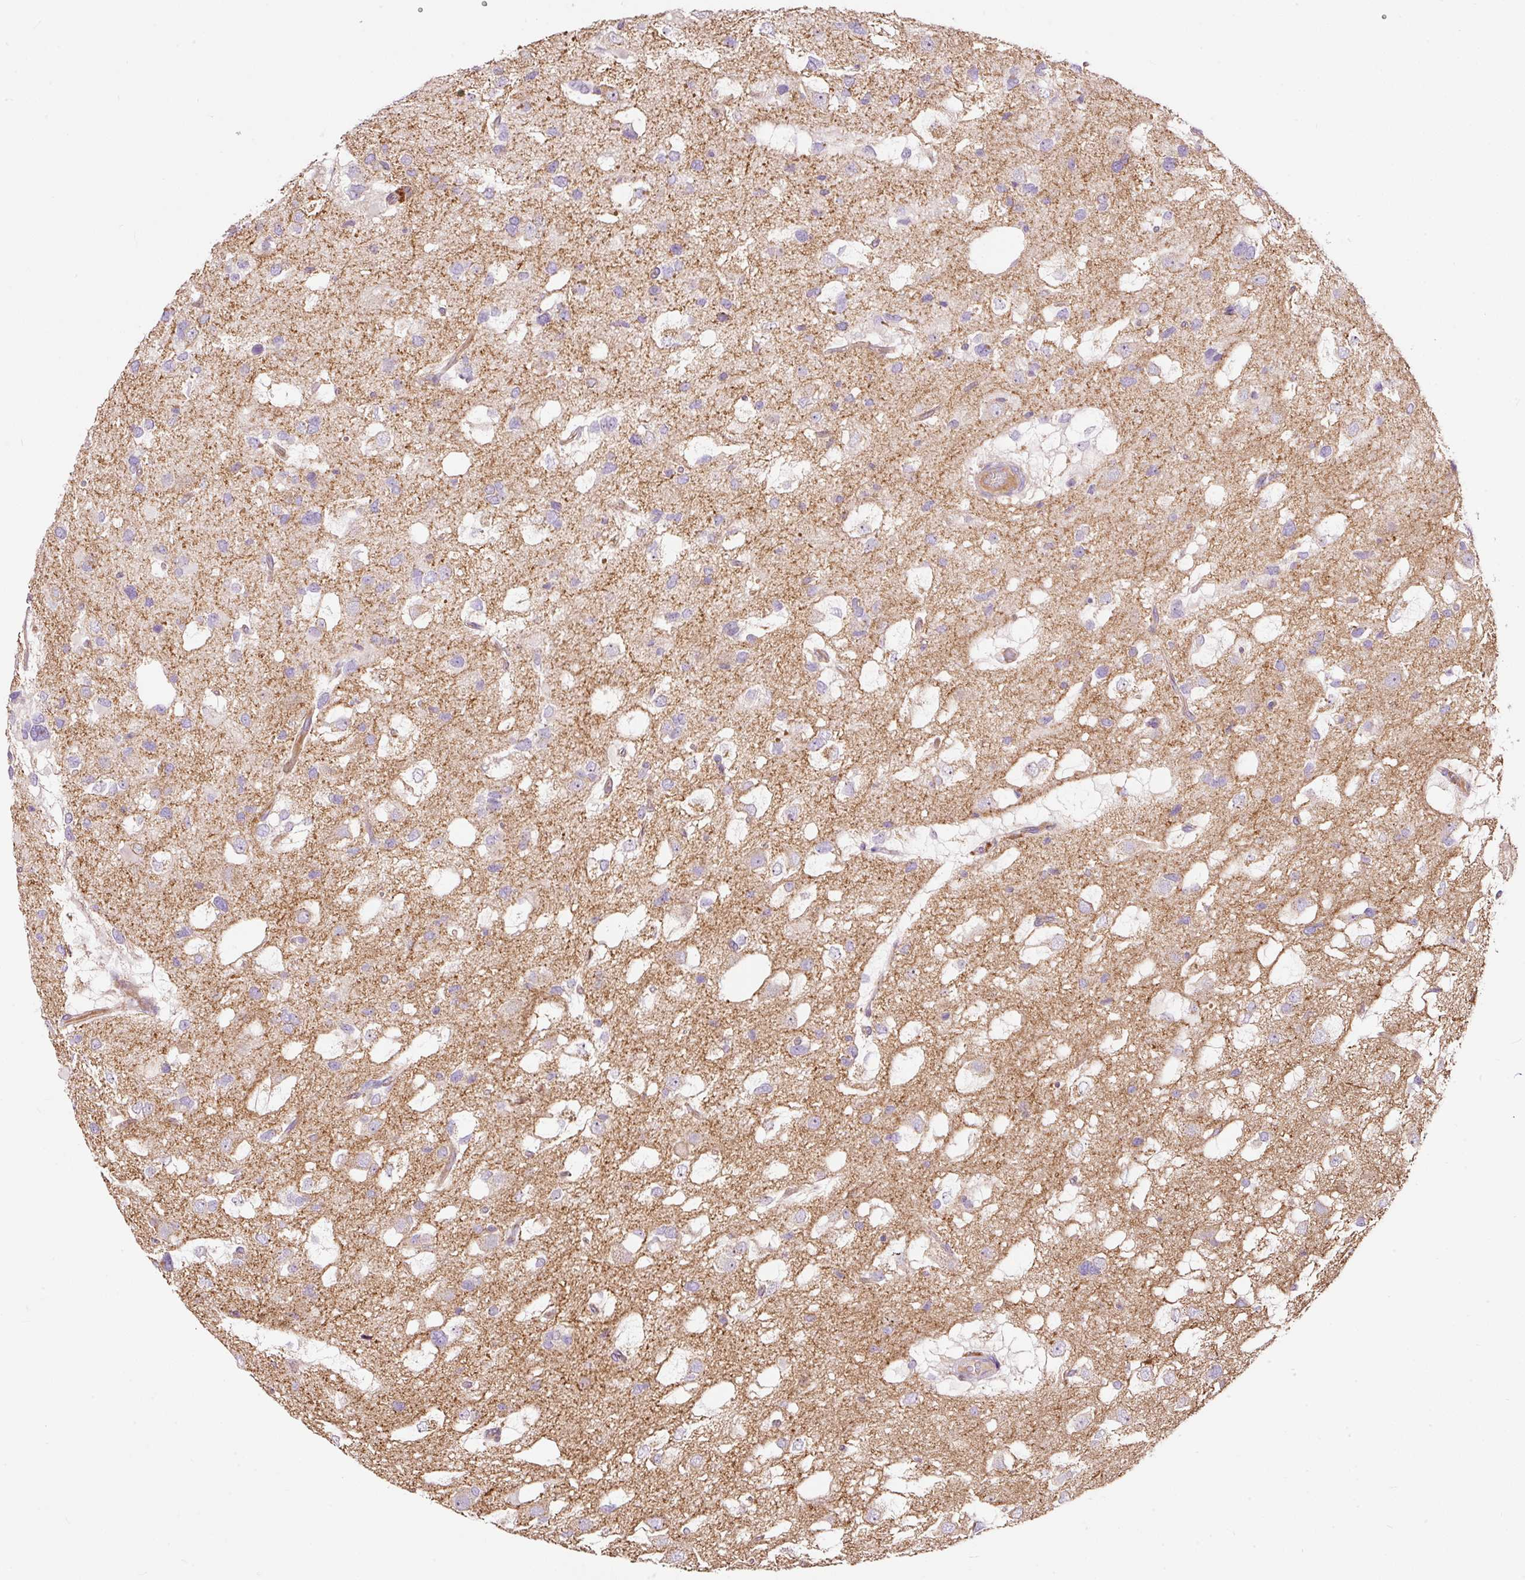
{"staining": {"intensity": "weak", "quantity": "25%-75%", "location": "cytoplasmic/membranous"}, "tissue": "glioma", "cell_type": "Tumor cells", "image_type": "cancer", "snomed": [{"axis": "morphology", "description": "Glioma, malignant, High grade"}, {"axis": "topography", "description": "Brain"}], "caption": "DAB immunohistochemical staining of human malignant glioma (high-grade) demonstrates weak cytoplasmic/membranous protein staining in about 25%-75% of tumor cells.", "gene": "BOLA3", "patient": {"sex": "male", "age": 53}}